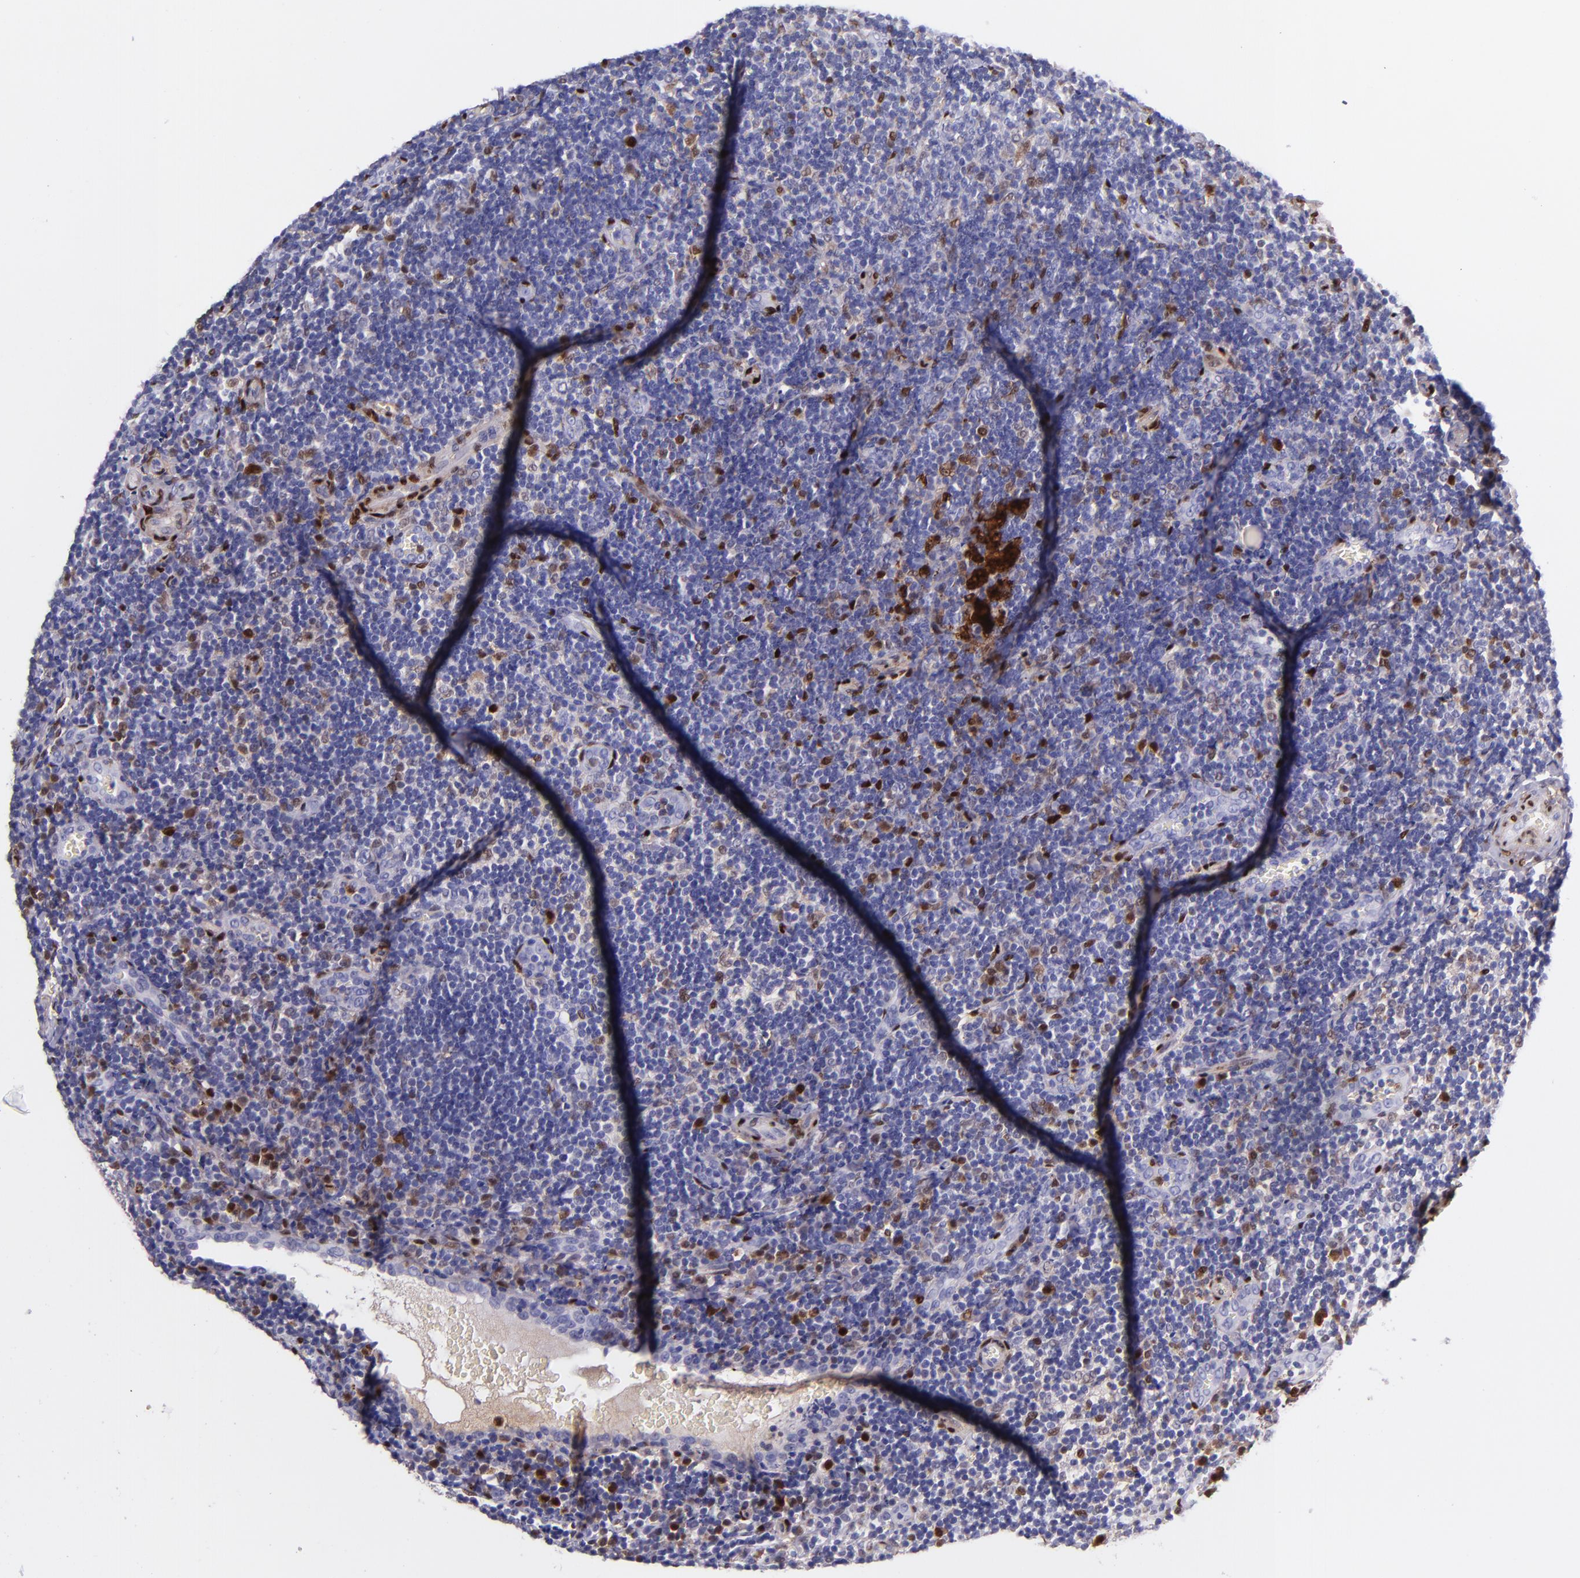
{"staining": {"intensity": "strong", "quantity": "<25%", "location": "cytoplasmic/membranous,nuclear"}, "tissue": "tonsil", "cell_type": "Non-germinal center cells", "image_type": "normal", "snomed": [{"axis": "morphology", "description": "Normal tissue, NOS"}, {"axis": "topography", "description": "Tonsil"}], "caption": "Tonsil stained for a protein demonstrates strong cytoplasmic/membranous,nuclear positivity in non-germinal center cells. Nuclei are stained in blue.", "gene": "LGALS1", "patient": {"sex": "male", "age": 20}}